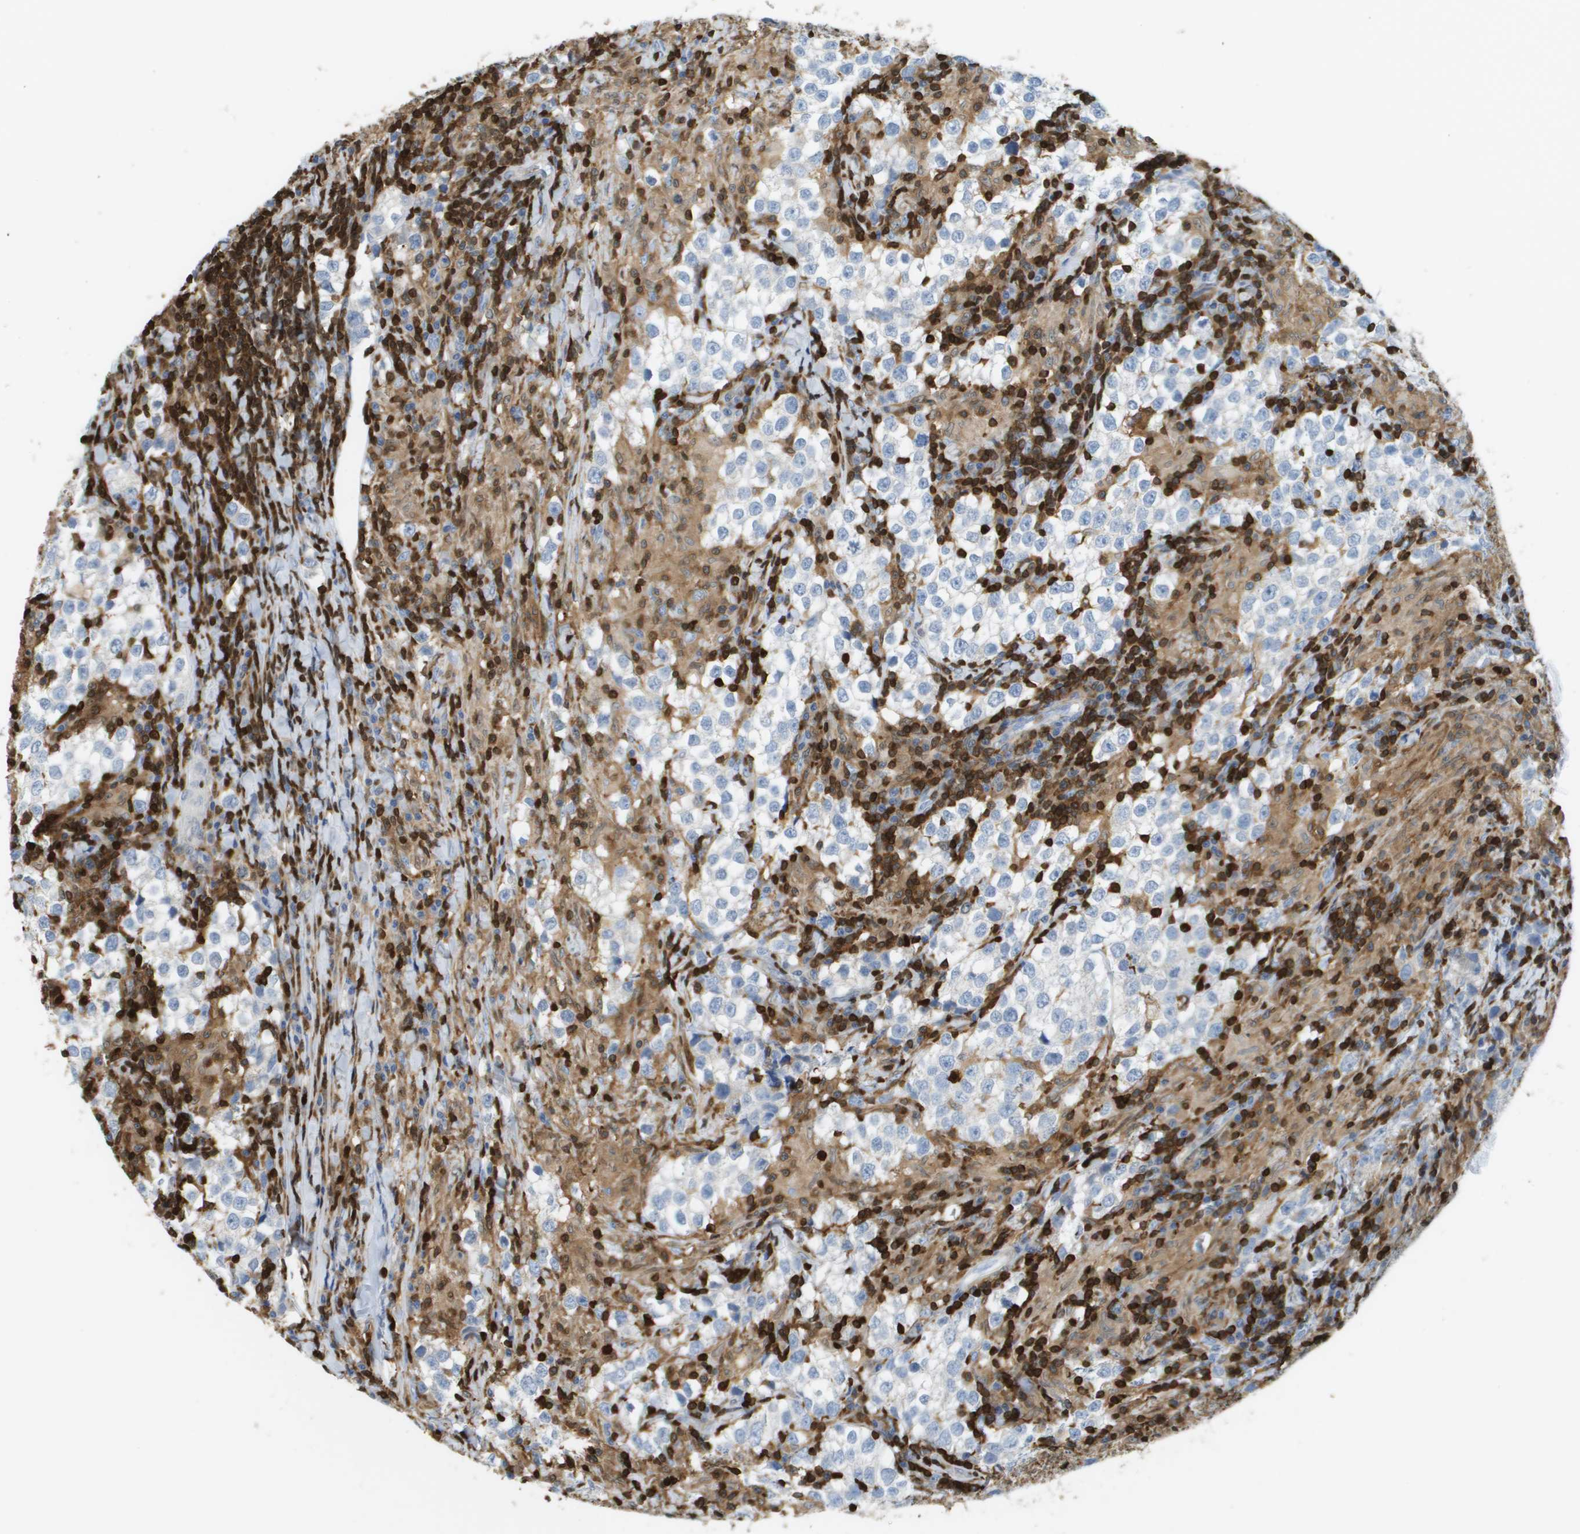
{"staining": {"intensity": "negative", "quantity": "none", "location": "none"}, "tissue": "testis cancer", "cell_type": "Tumor cells", "image_type": "cancer", "snomed": [{"axis": "morphology", "description": "Seminoma, NOS"}, {"axis": "morphology", "description": "Carcinoma, Embryonal, NOS"}, {"axis": "topography", "description": "Testis"}], "caption": "Immunohistochemistry of testis cancer demonstrates no positivity in tumor cells. (Brightfield microscopy of DAB (3,3'-diaminobenzidine) immunohistochemistry (IHC) at high magnification).", "gene": "DOCK5", "patient": {"sex": "male", "age": 36}}